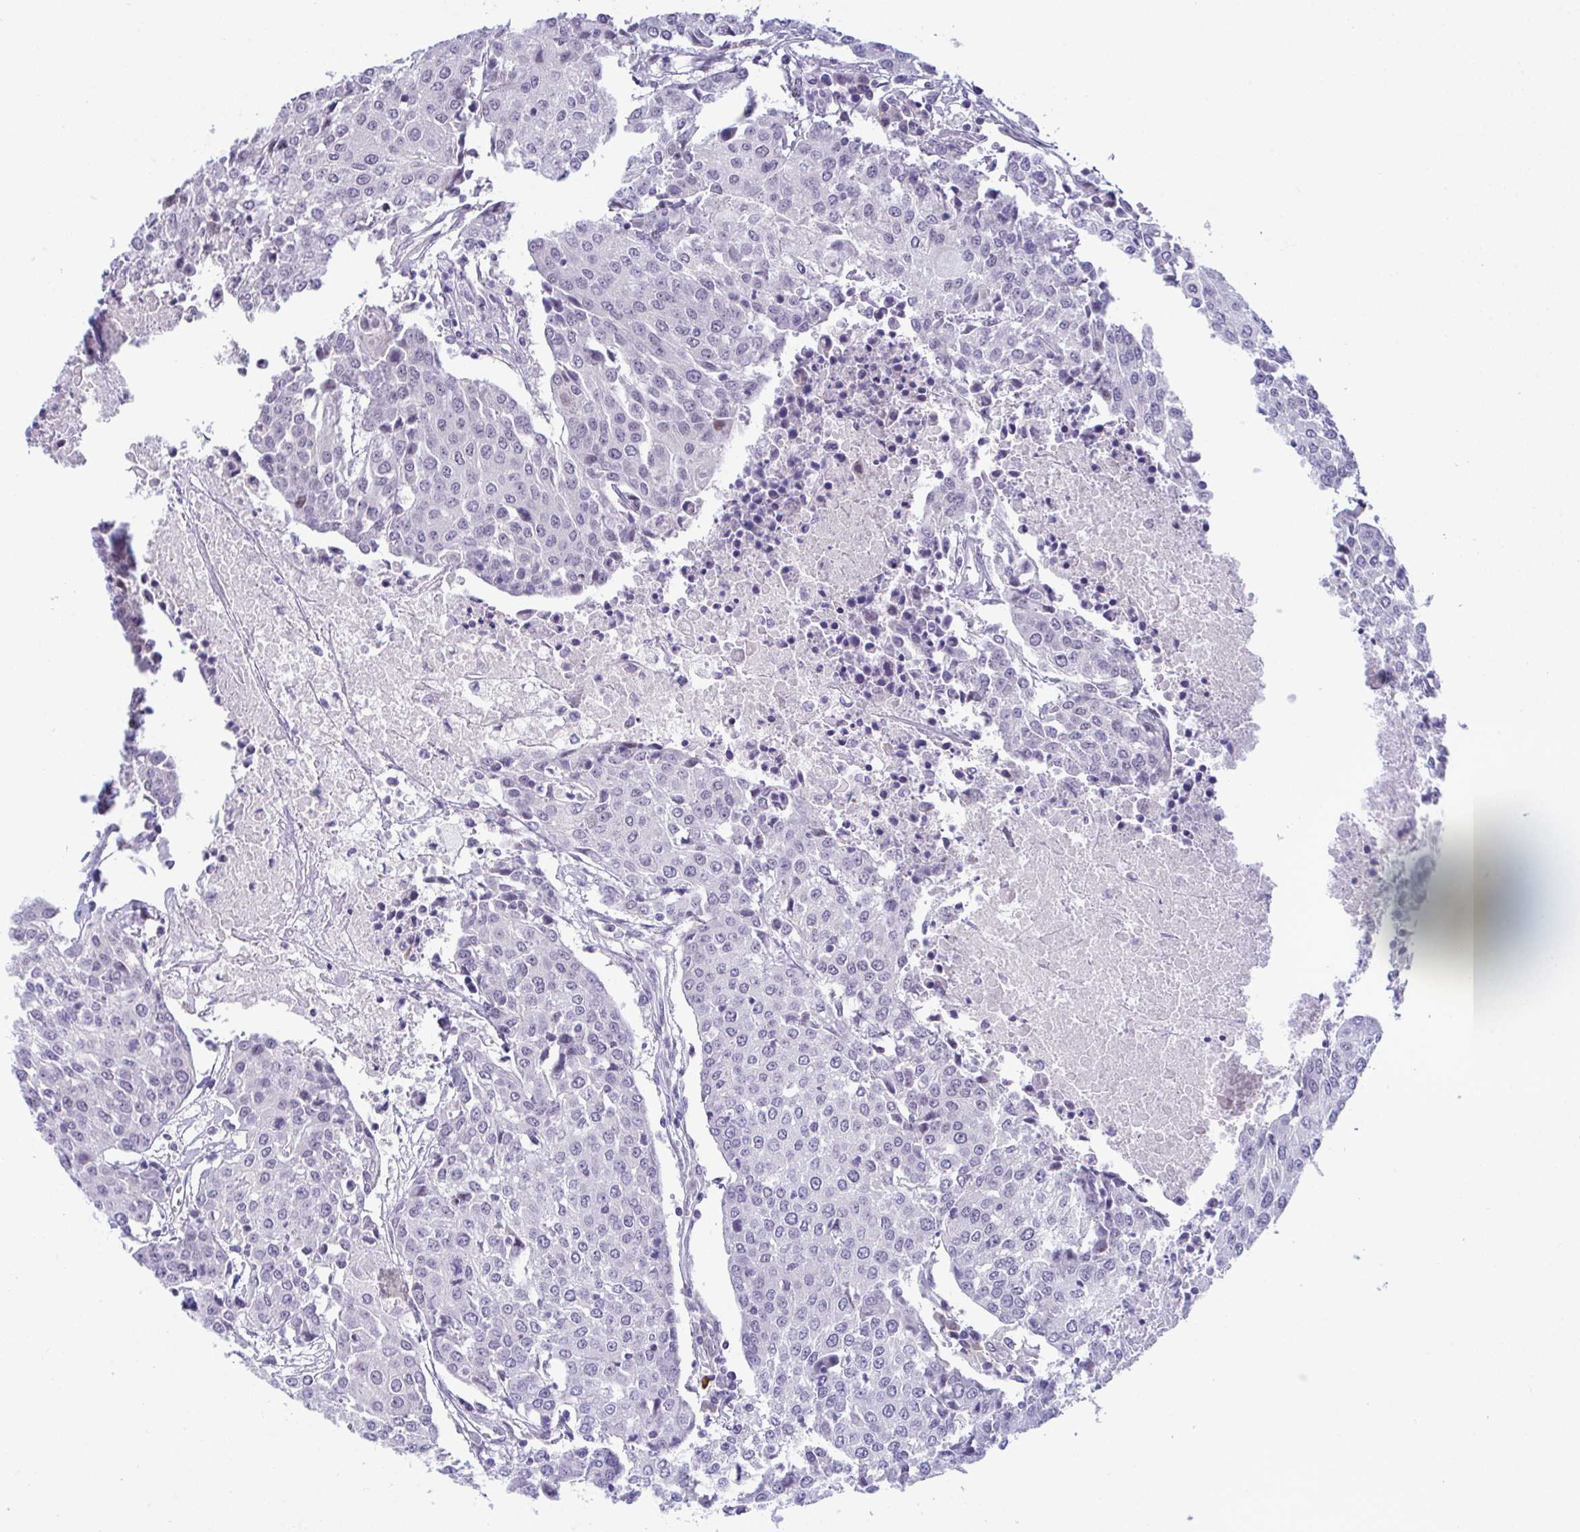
{"staining": {"intensity": "weak", "quantity": "<25%", "location": "nuclear"}, "tissue": "urothelial cancer", "cell_type": "Tumor cells", "image_type": "cancer", "snomed": [{"axis": "morphology", "description": "Urothelial carcinoma, High grade"}, {"axis": "topography", "description": "Urinary bladder"}], "caption": "An immunohistochemistry (IHC) micrograph of urothelial cancer is shown. There is no staining in tumor cells of urothelial cancer.", "gene": "USP35", "patient": {"sex": "female", "age": 85}}